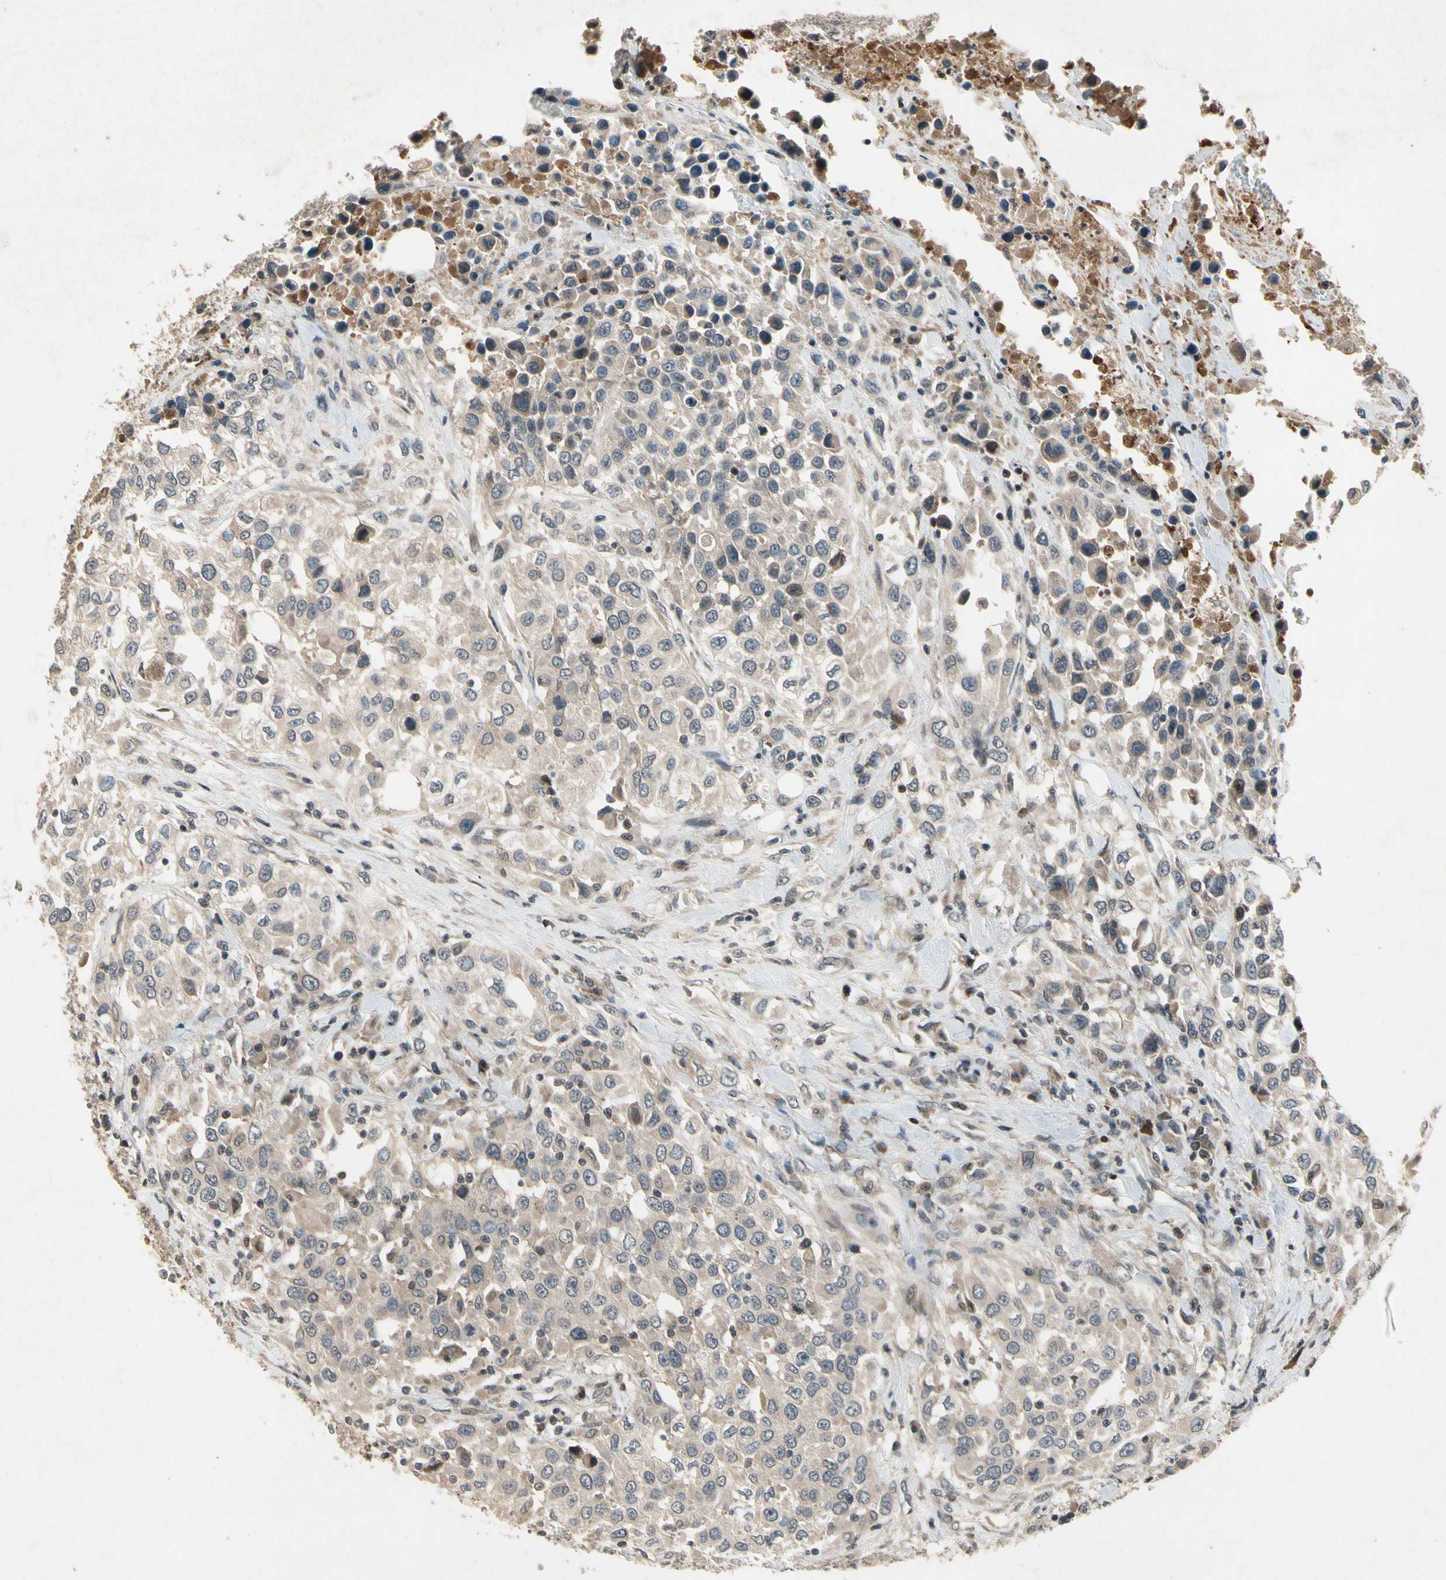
{"staining": {"intensity": "weak", "quantity": ">75%", "location": "cytoplasmic/membranous"}, "tissue": "urothelial cancer", "cell_type": "Tumor cells", "image_type": "cancer", "snomed": [{"axis": "morphology", "description": "Urothelial carcinoma, High grade"}, {"axis": "topography", "description": "Urinary bladder"}], "caption": "Urothelial cancer tissue displays weak cytoplasmic/membranous expression in approximately >75% of tumor cells", "gene": "DPY19L3", "patient": {"sex": "female", "age": 80}}